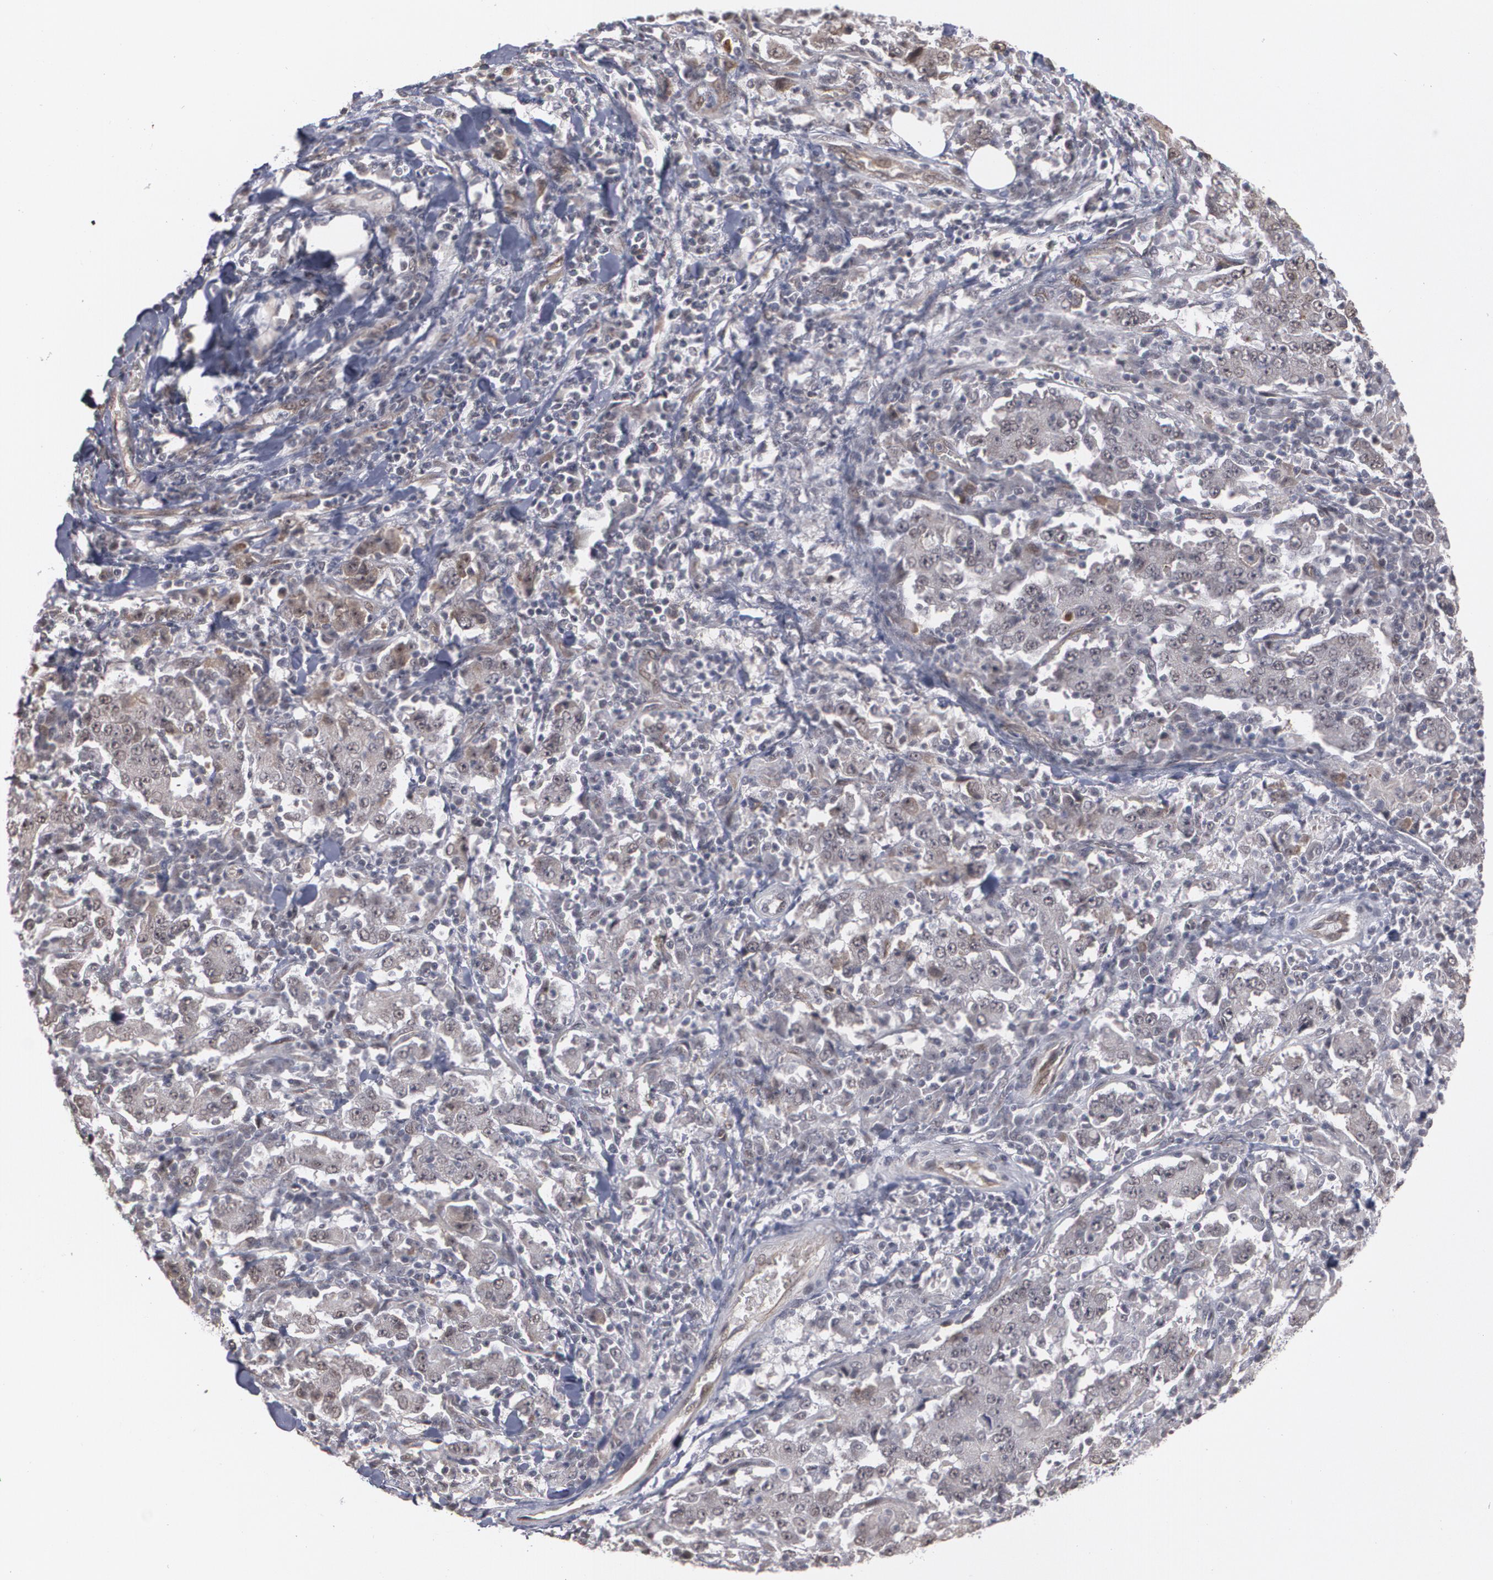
{"staining": {"intensity": "weak", "quantity": "<25%", "location": "nuclear"}, "tissue": "stomach cancer", "cell_type": "Tumor cells", "image_type": "cancer", "snomed": [{"axis": "morphology", "description": "Normal tissue, NOS"}, {"axis": "morphology", "description": "Adenocarcinoma, NOS"}, {"axis": "topography", "description": "Stomach, upper"}, {"axis": "topography", "description": "Stomach"}], "caption": "DAB (3,3'-diaminobenzidine) immunohistochemical staining of stomach cancer displays no significant staining in tumor cells.", "gene": "ZNF75A", "patient": {"sex": "male", "age": 59}}